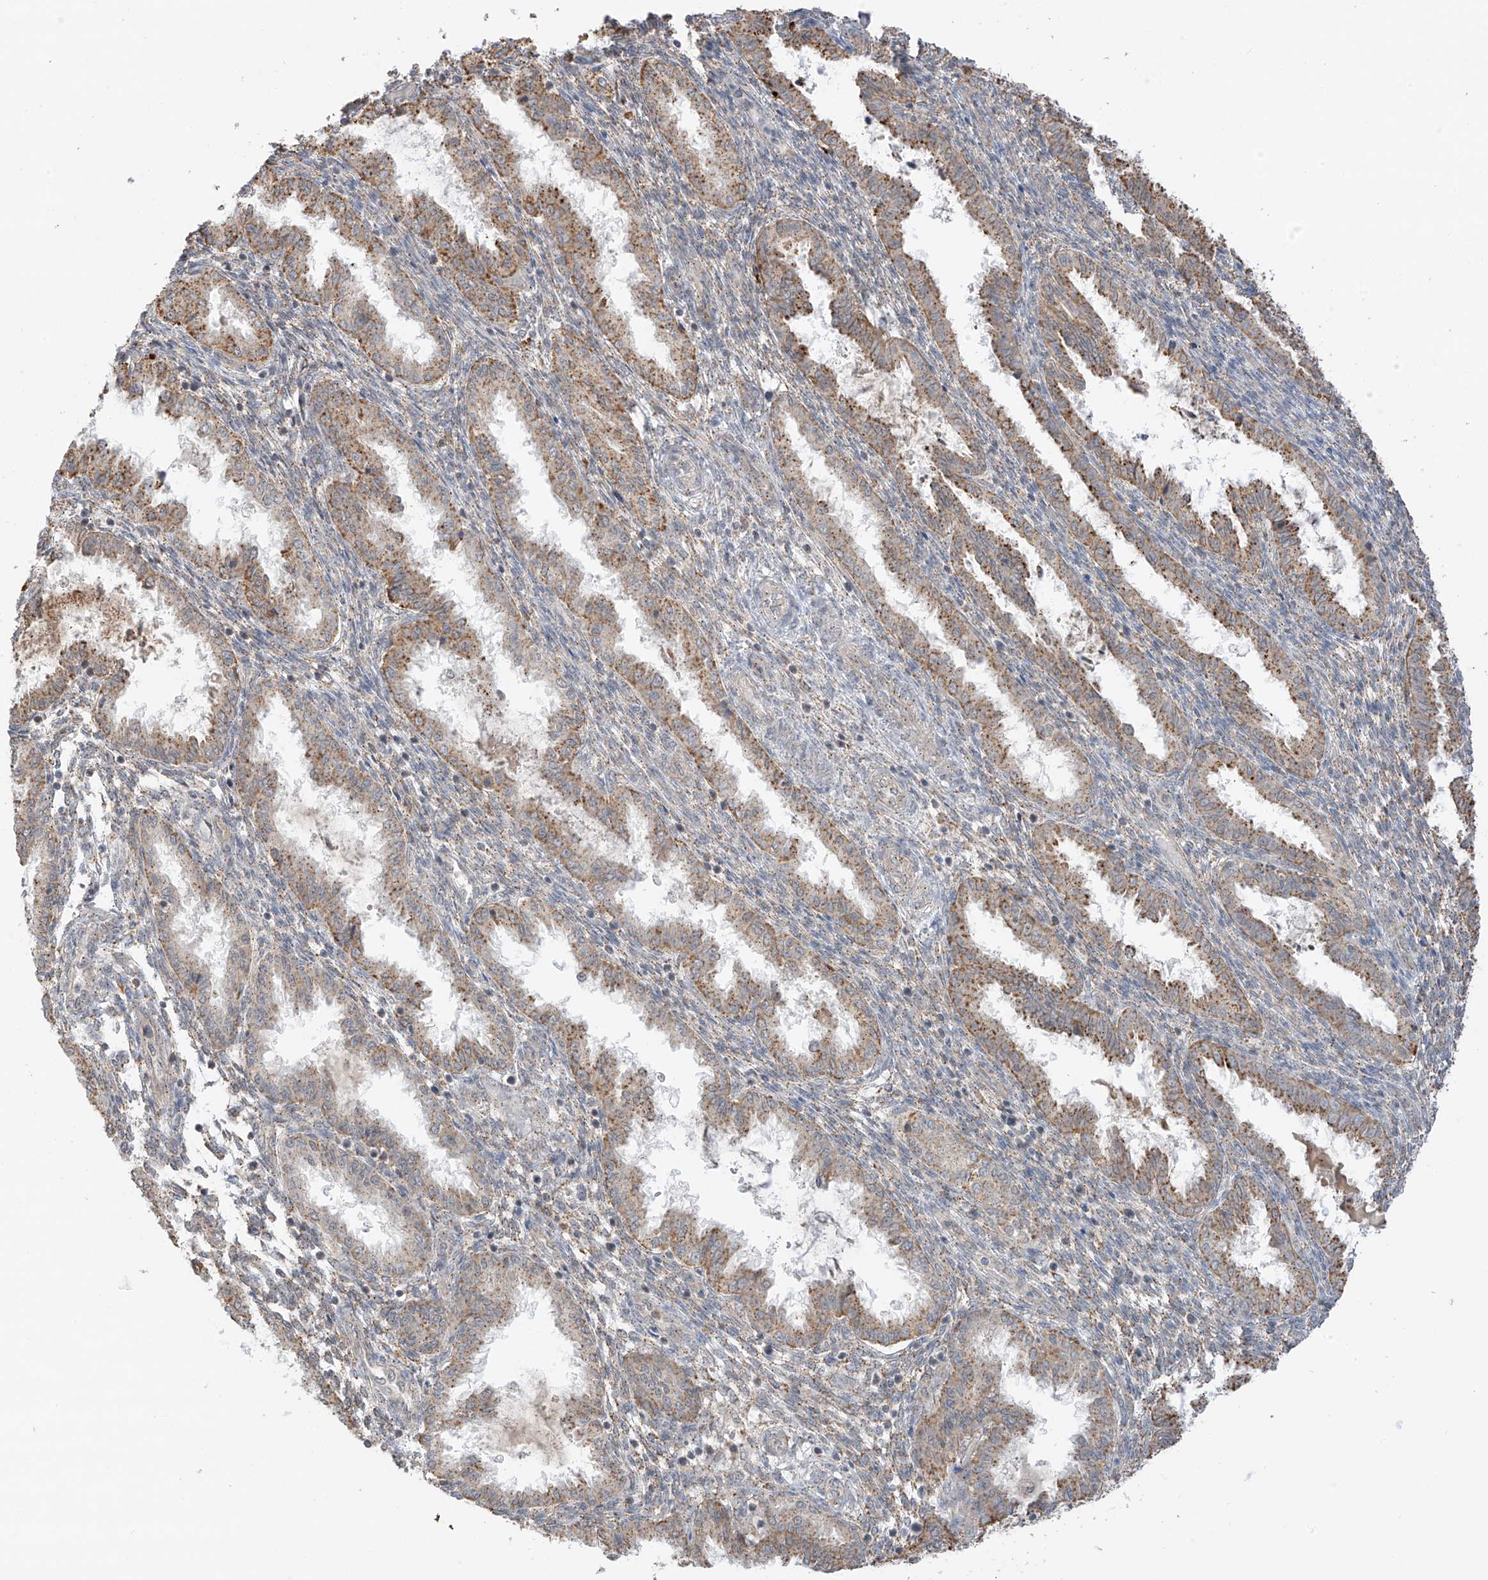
{"staining": {"intensity": "moderate", "quantity": "<25%", "location": "cytoplasmic/membranous"}, "tissue": "endometrium", "cell_type": "Cells in endometrial stroma", "image_type": "normal", "snomed": [{"axis": "morphology", "description": "Normal tissue, NOS"}, {"axis": "topography", "description": "Endometrium"}], "caption": "Immunohistochemistry photomicrograph of benign endometrium: endometrium stained using immunohistochemistry displays low levels of moderate protein expression localized specifically in the cytoplasmic/membranous of cells in endometrial stroma, appearing as a cytoplasmic/membranous brown color.", "gene": "N4BP3", "patient": {"sex": "female", "age": 33}}